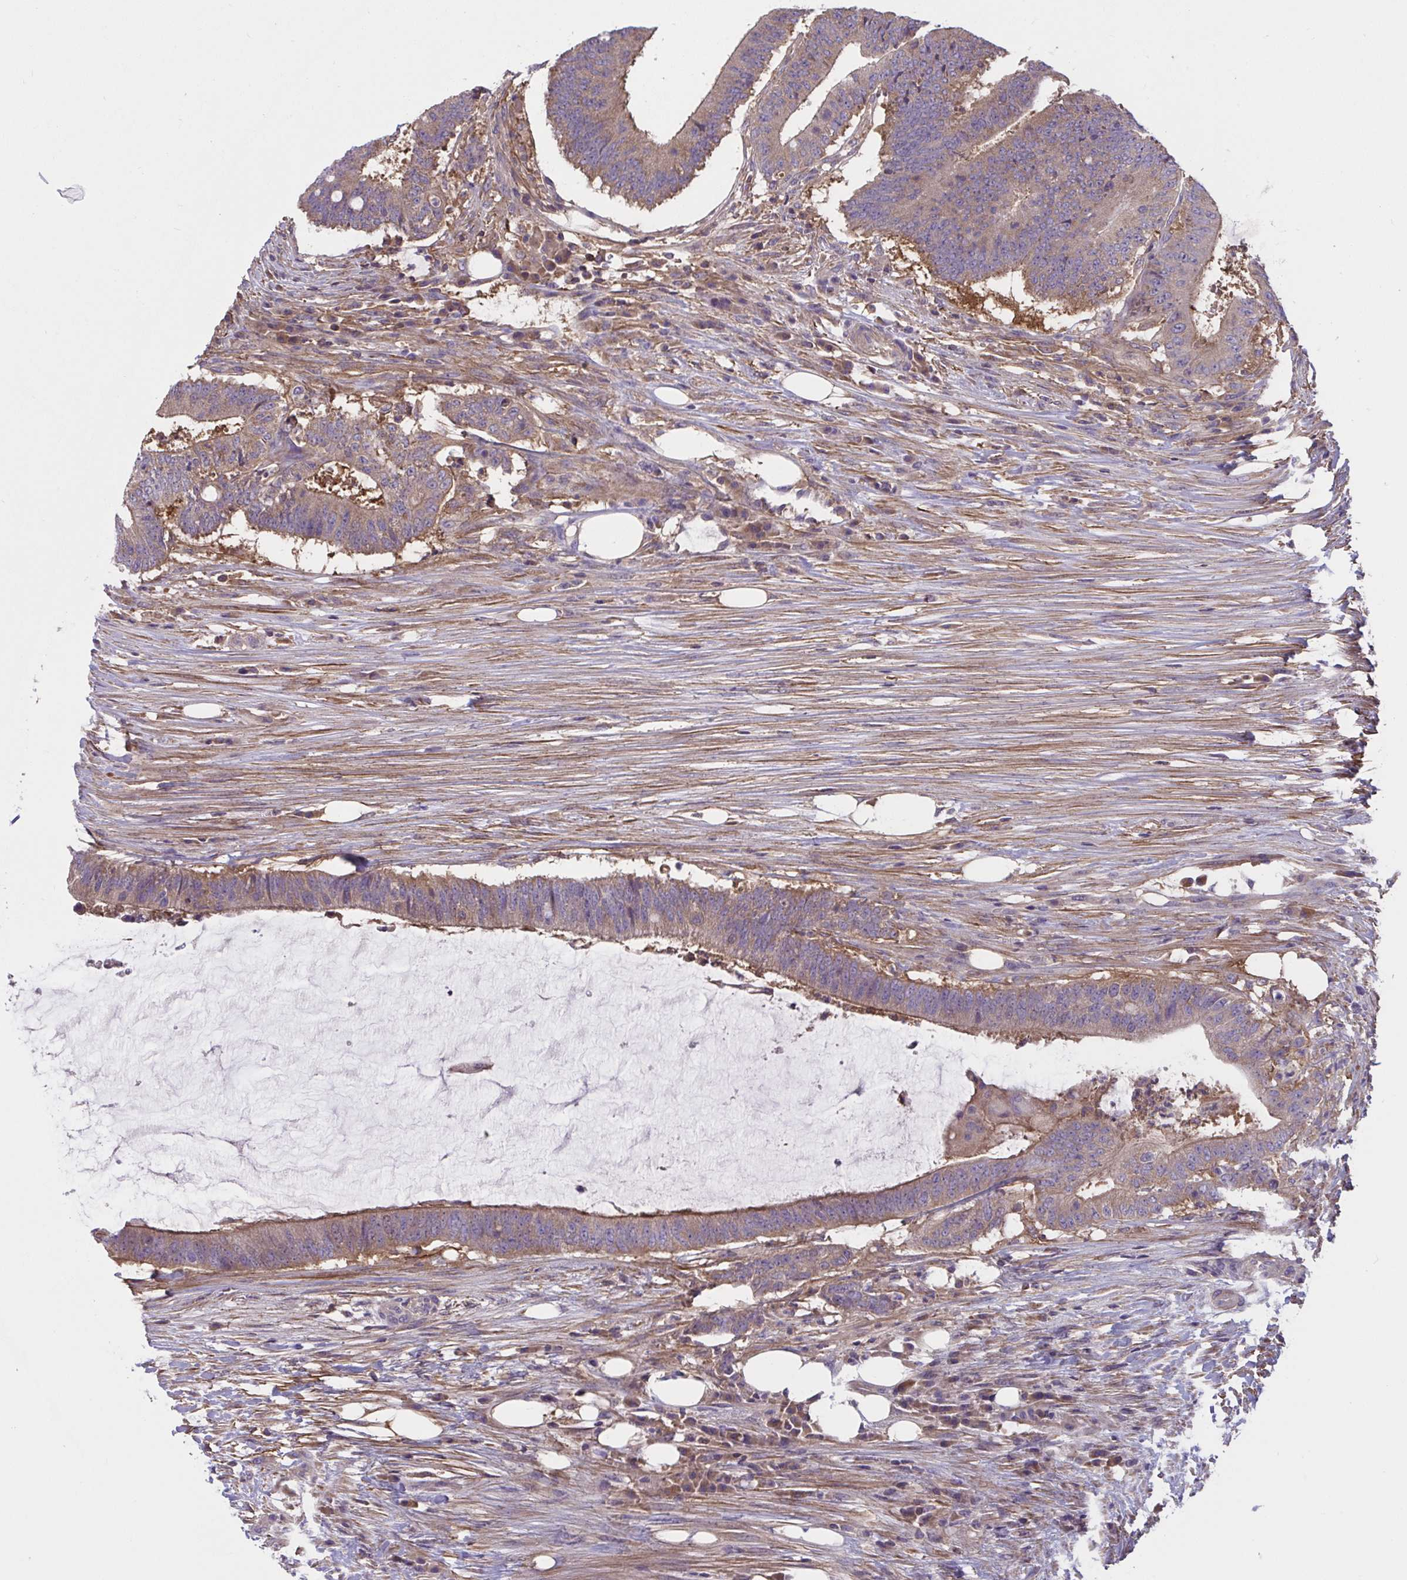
{"staining": {"intensity": "weak", "quantity": ">75%", "location": "cytoplasmic/membranous"}, "tissue": "colorectal cancer", "cell_type": "Tumor cells", "image_type": "cancer", "snomed": [{"axis": "morphology", "description": "Adenocarcinoma, NOS"}, {"axis": "topography", "description": "Colon"}], "caption": "DAB (3,3'-diaminobenzidine) immunohistochemical staining of colorectal cancer displays weak cytoplasmic/membranous protein expression in about >75% of tumor cells.", "gene": "WNT9B", "patient": {"sex": "female", "age": 43}}